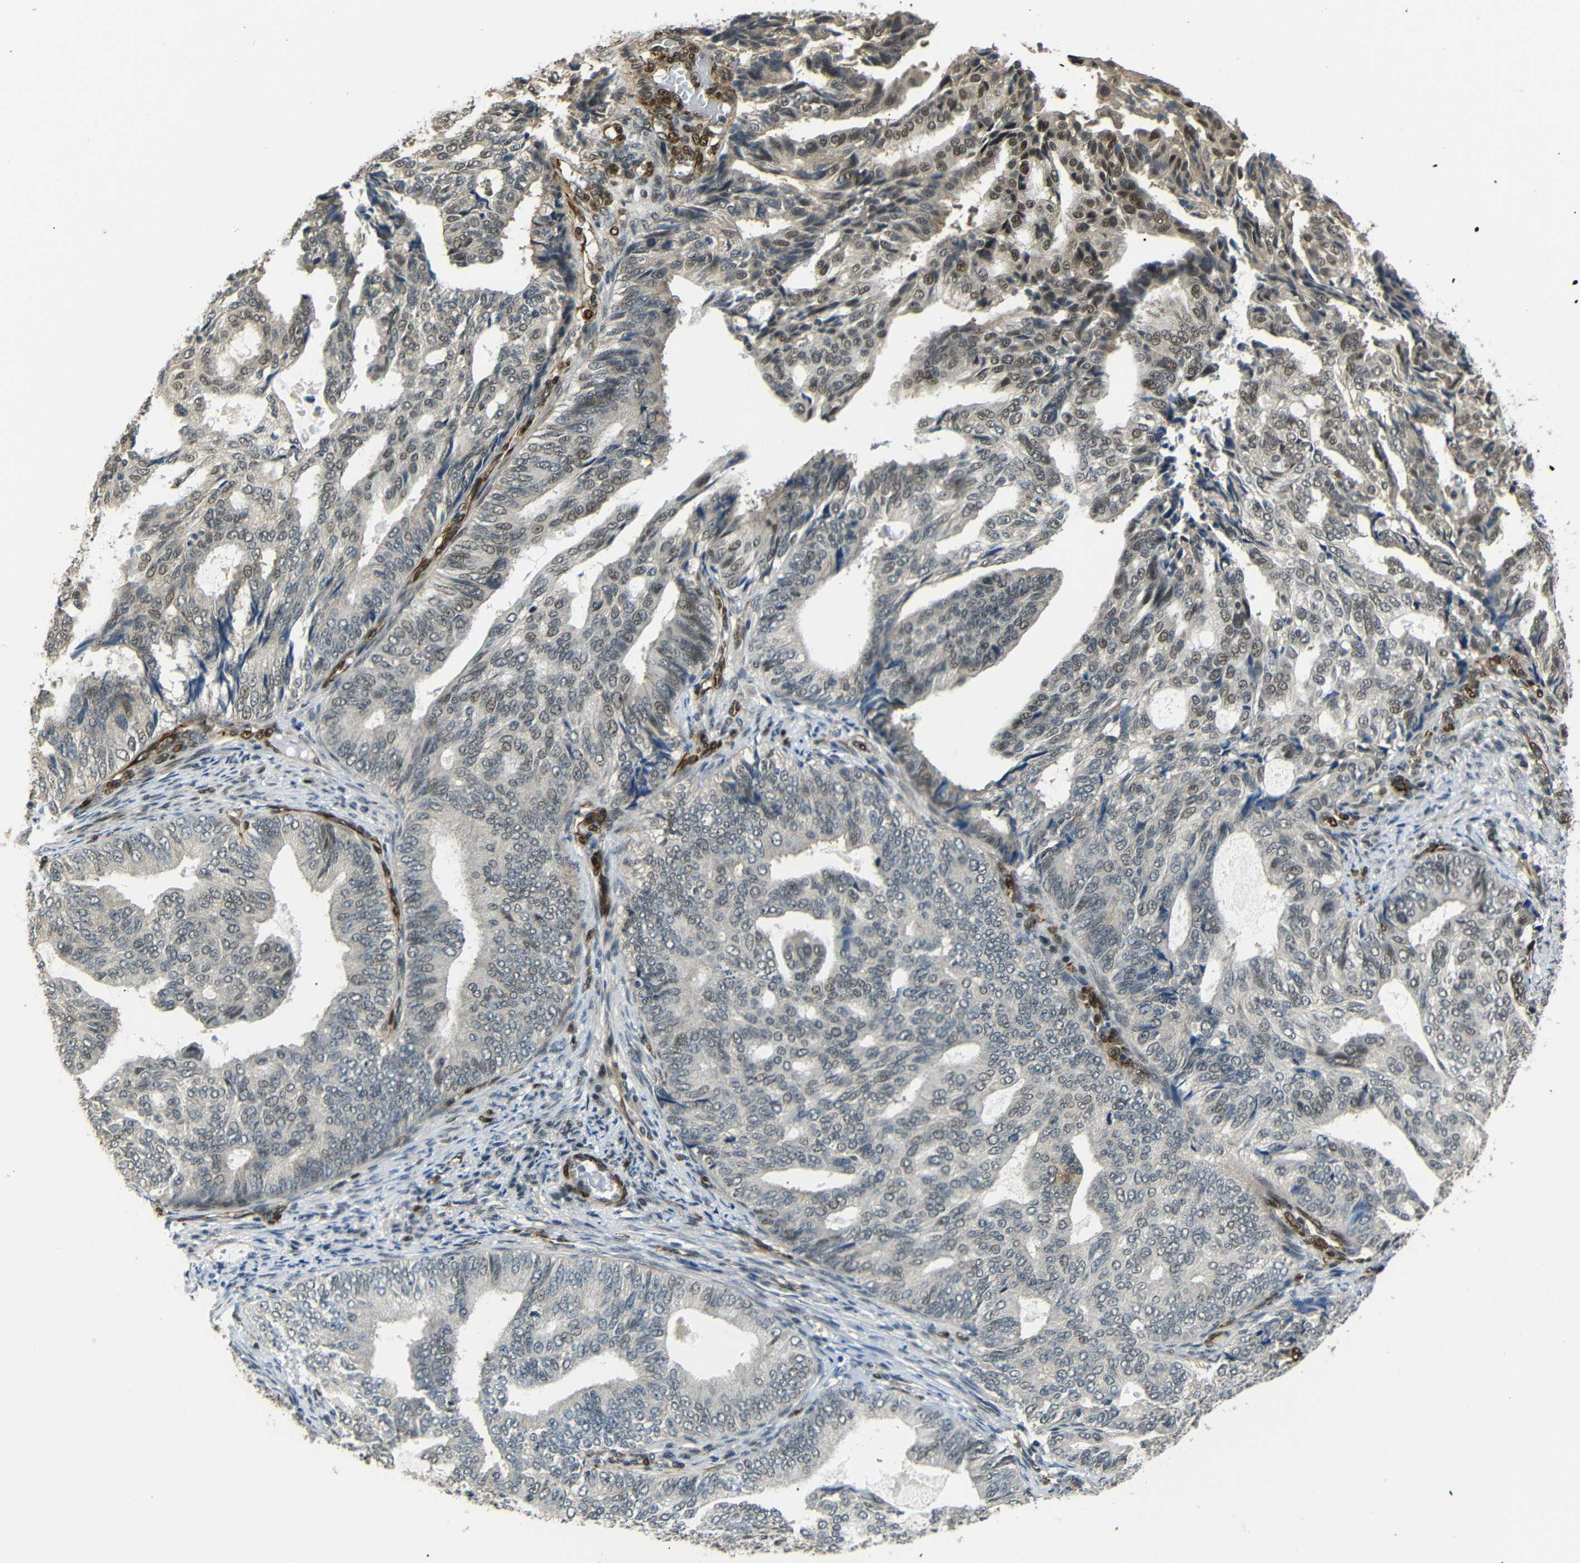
{"staining": {"intensity": "moderate", "quantity": "<25%", "location": "cytoplasmic/membranous,nuclear"}, "tissue": "endometrial cancer", "cell_type": "Tumor cells", "image_type": "cancer", "snomed": [{"axis": "morphology", "description": "Adenocarcinoma, NOS"}, {"axis": "topography", "description": "Endometrium"}], "caption": "There is low levels of moderate cytoplasmic/membranous and nuclear staining in tumor cells of adenocarcinoma (endometrial), as demonstrated by immunohistochemical staining (brown color).", "gene": "TBX2", "patient": {"sex": "female", "age": 58}}